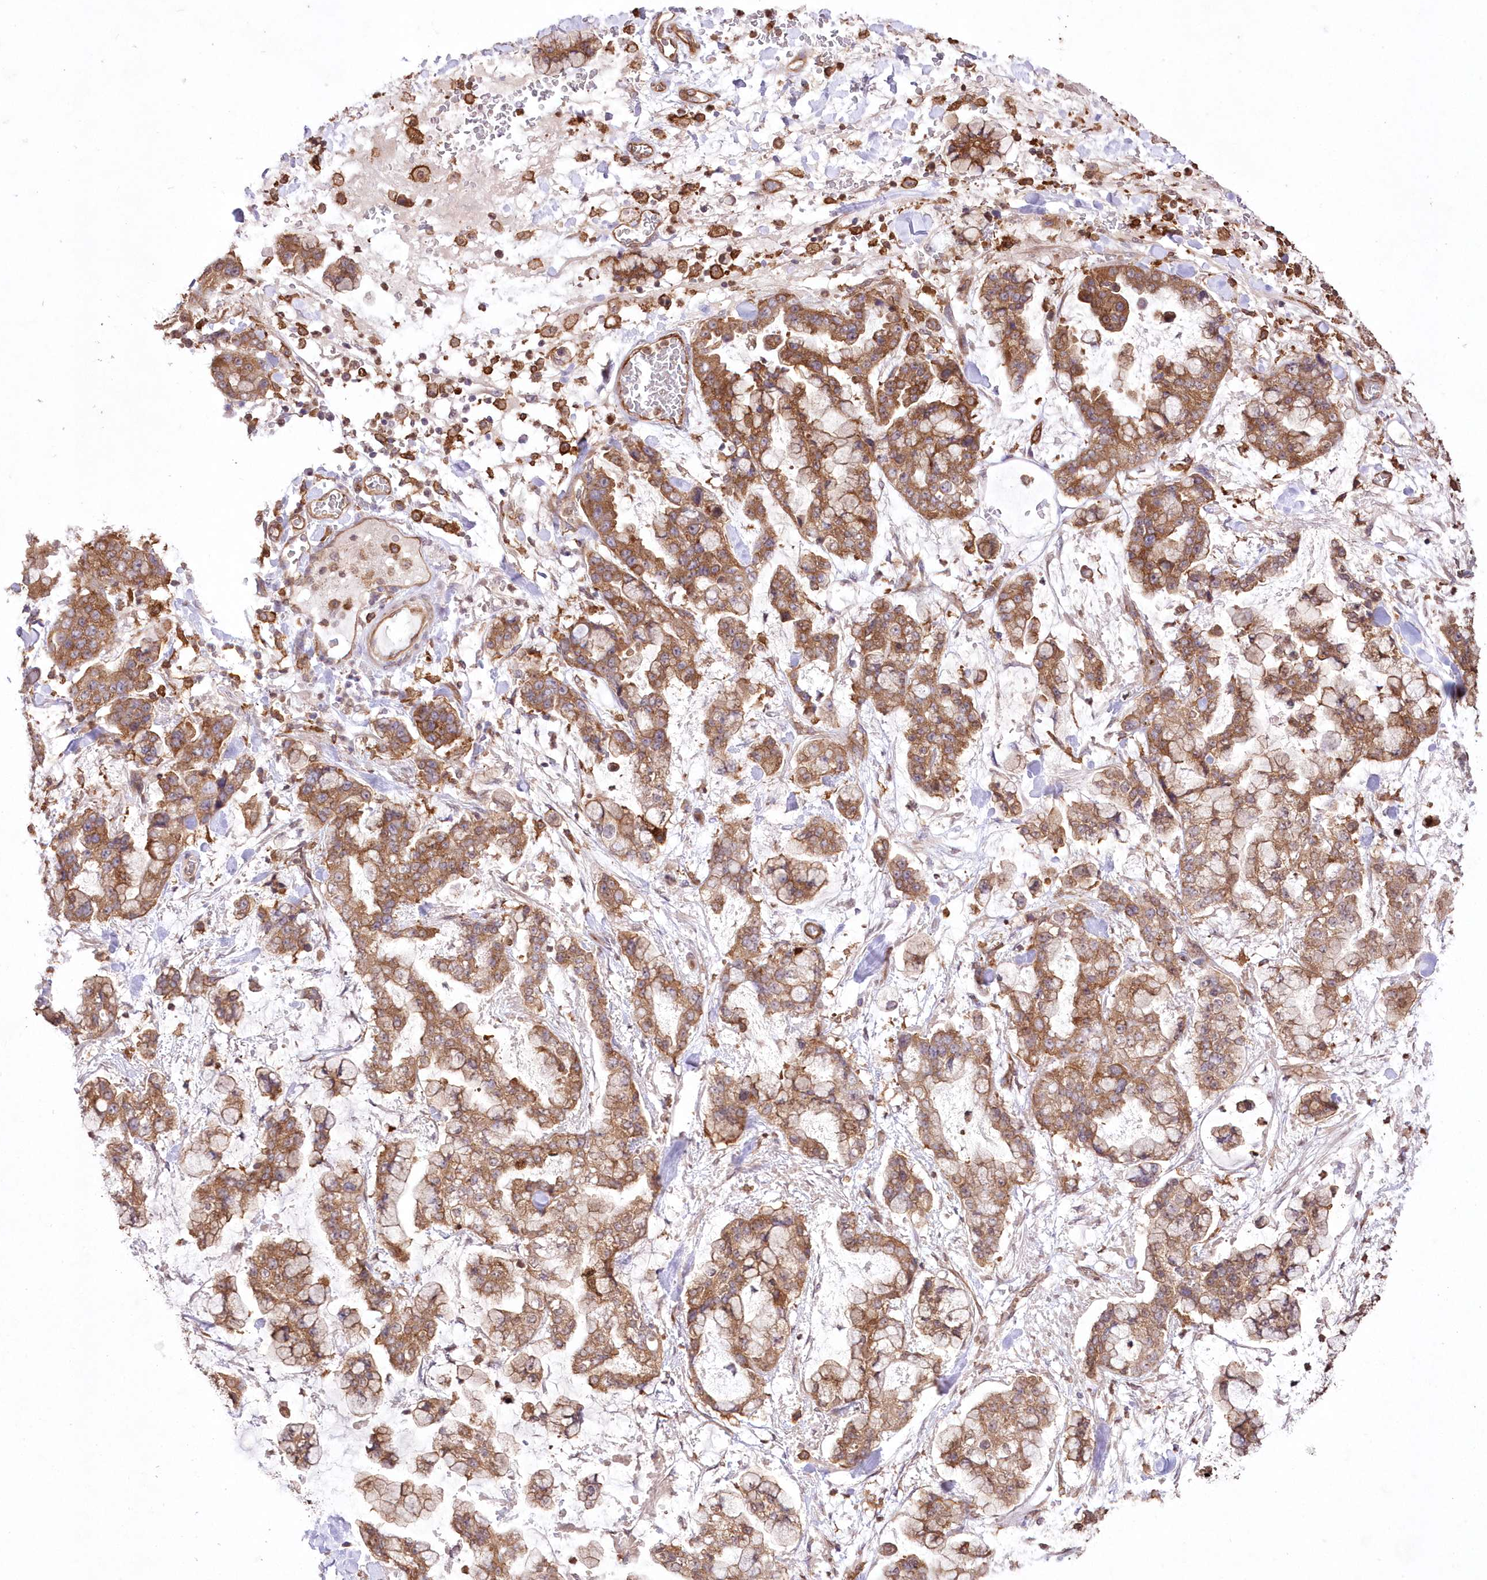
{"staining": {"intensity": "moderate", "quantity": ">75%", "location": "cytoplasmic/membranous,nuclear"}, "tissue": "stomach cancer", "cell_type": "Tumor cells", "image_type": "cancer", "snomed": [{"axis": "morphology", "description": "Normal tissue, NOS"}, {"axis": "morphology", "description": "Adenocarcinoma, NOS"}, {"axis": "topography", "description": "Stomach, upper"}, {"axis": "topography", "description": "Stomach"}], "caption": "Immunohistochemistry (IHC) histopathology image of neoplastic tissue: human stomach adenocarcinoma stained using immunohistochemistry reveals medium levels of moderate protein expression localized specifically in the cytoplasmic/membranous and nuclear of tumor cells, appearing as a cytoplasmic/membranous and nuclear brown color.", "gene": "FCHO2", "patient": {"sex": "male", "age": 76}}